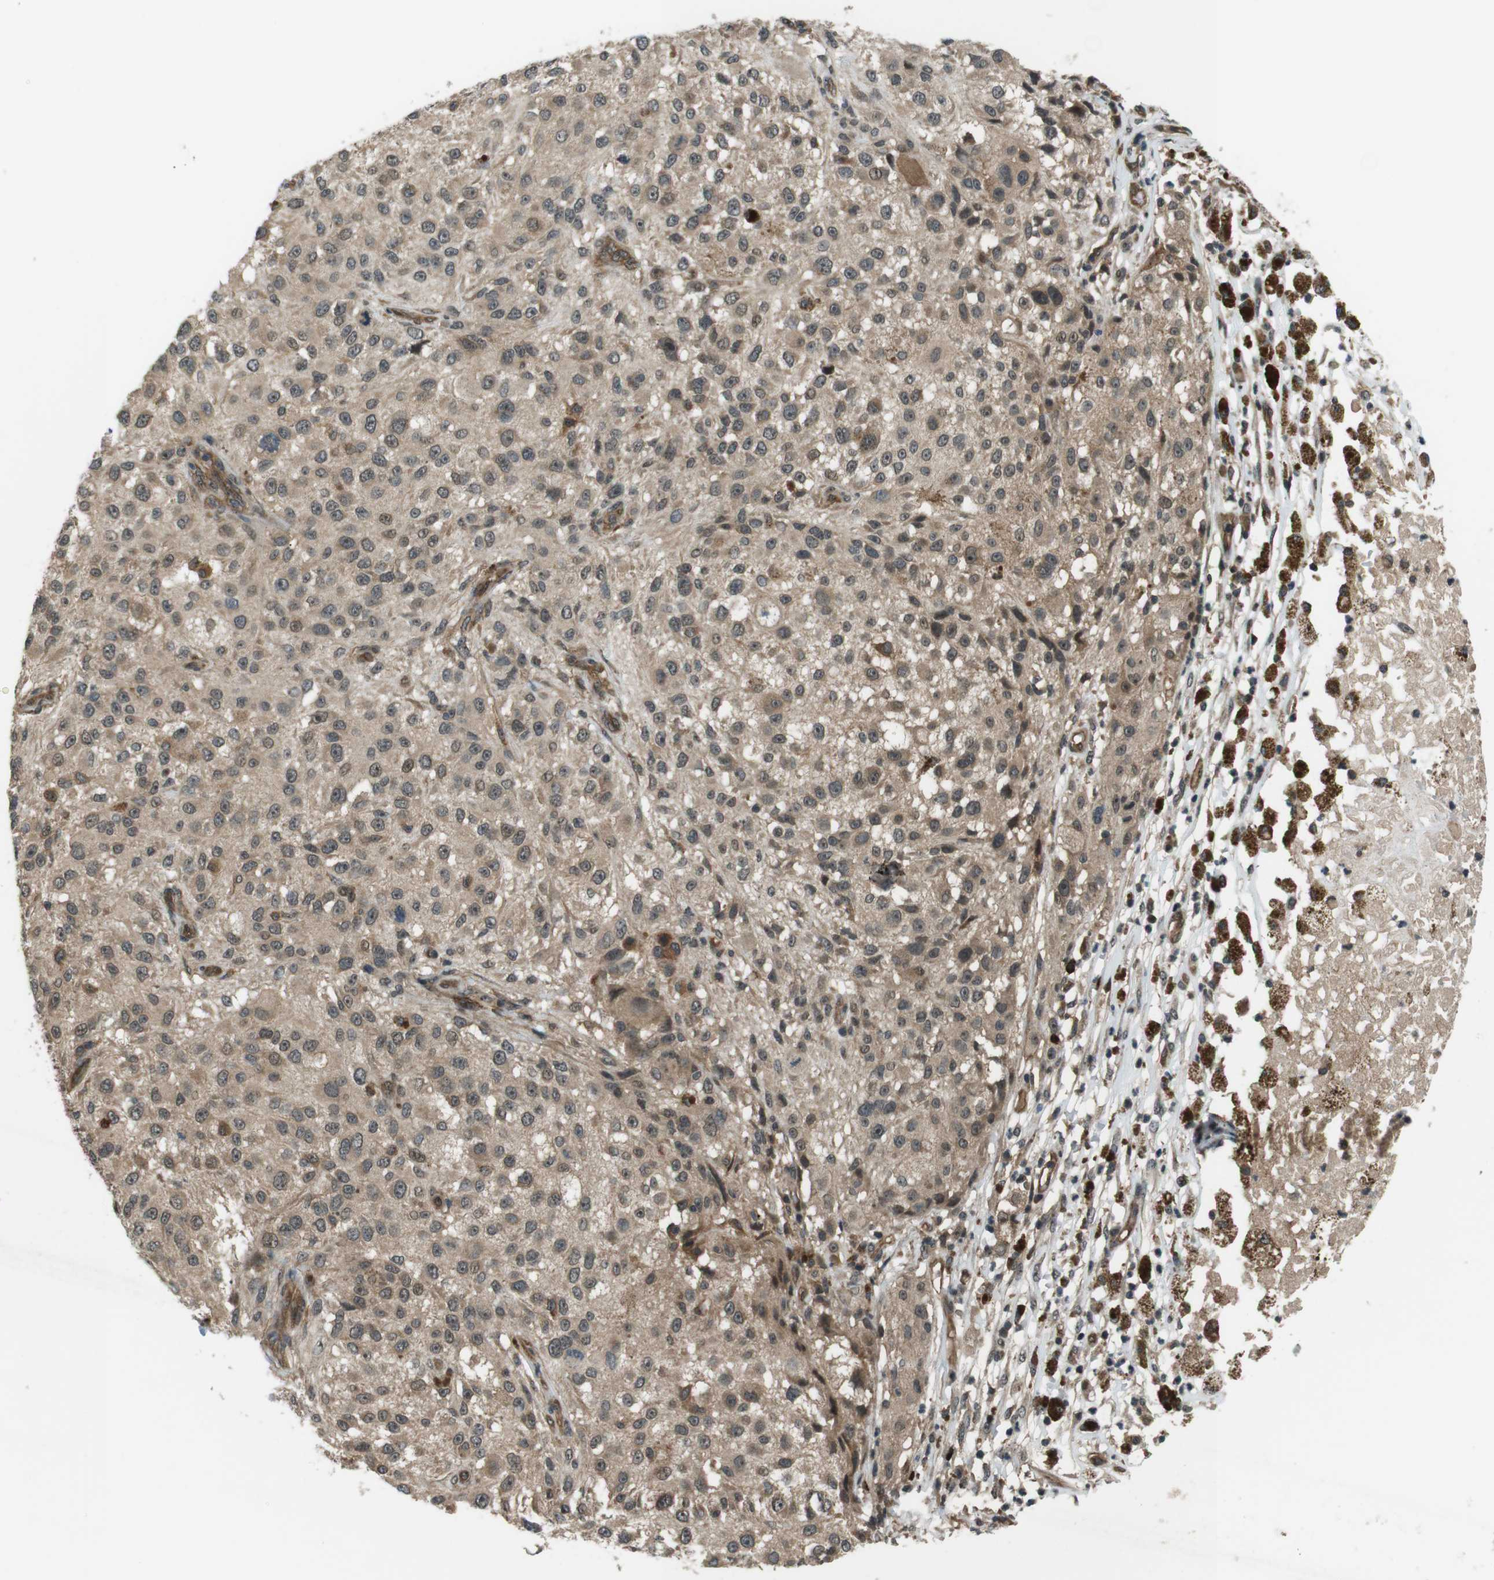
{"staining": {"intensity": "moderate", "quantity": ">75%", "location": "cytoplasmic/membranous,nuclear"}, "tissue": "melanoma", "cell_type": "Tumor cells", "image_type": "cancer", "snomed": [{"axis": "morphology", "description": "Necrosis, NOS"}, {"axis": "morphology", "description": "Malignant melanoma, NOS"}, {"axis": "topography", "description": "Skin"}], "caption": "Immunohistochemical staining of human melanoma reveals medium levels of moderate cytoplasmic/membranous and nuclear protein staining in about >75% of tumor cells.", "gene": "TIAM2", "patient": {"sex": "female", "age": 87}}